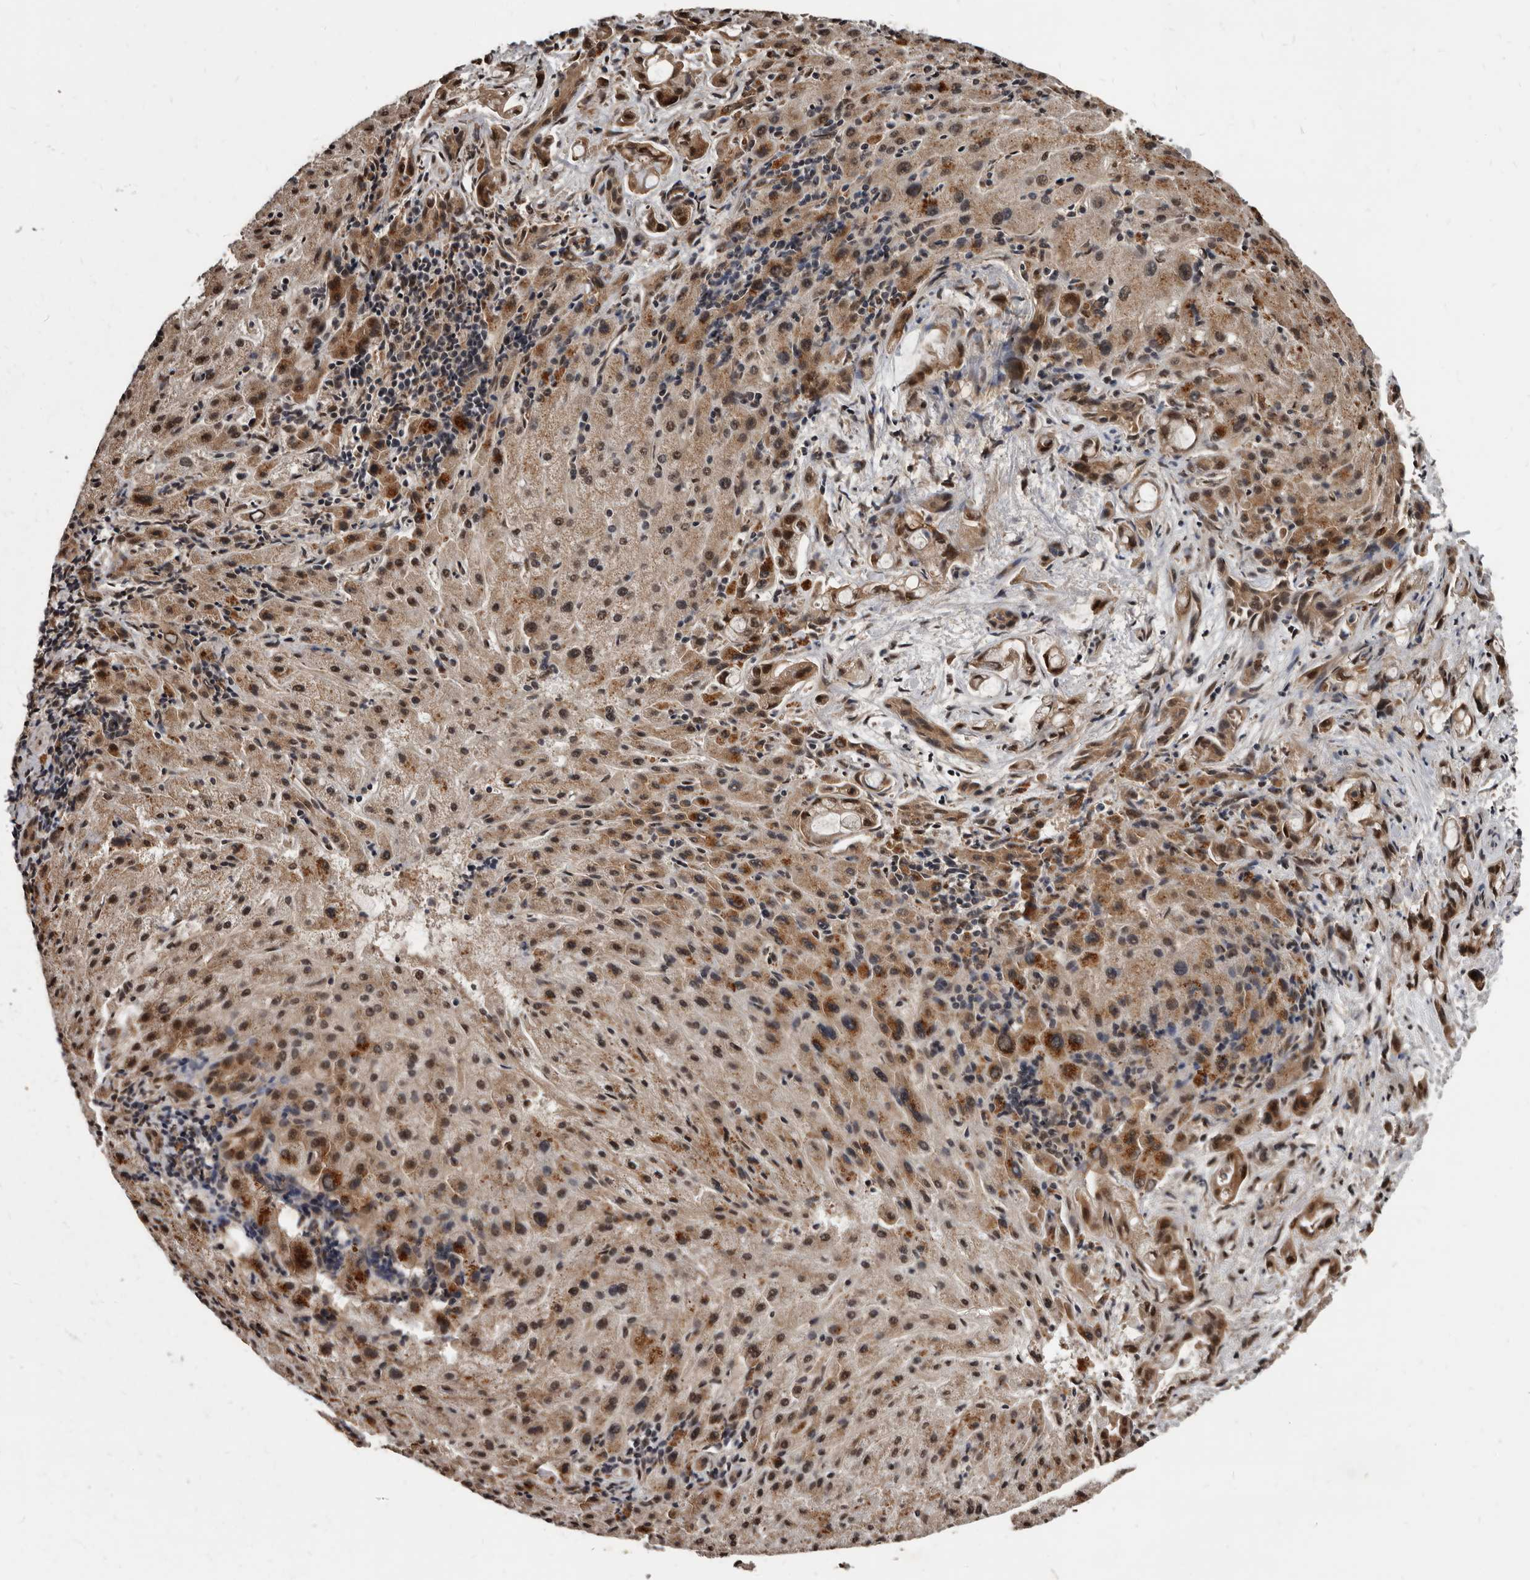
{"staining": {"intensity": "moderate", "quantity": ">75%", "location": "cytoplasmic/membranous,nuclear"}, "tissue": "liver cancer", "cell_type": "Tumor cells", "image_type": "cancer", "snomed": [{"axis": "morphology", "description": "Cholangiocarcinoma"}, {"axis": "topography", "description": "Liver"}], "caption": "Immunohistochemistry (IHC) staining of liver cholangiocarcinoma, which reveals medium levels of moderate cytoplasmic/membranous and nuclear staining in about >75% of tumor cells indicating moderate cytoplasmic/membranous and nuclear protein staining. The staining was performed using DAB (brown) for protein detection and nuclei were counterstained in hematoxylin (blue).", "gene": "AHR", "patient": {"sex": "female", "age": 72}}